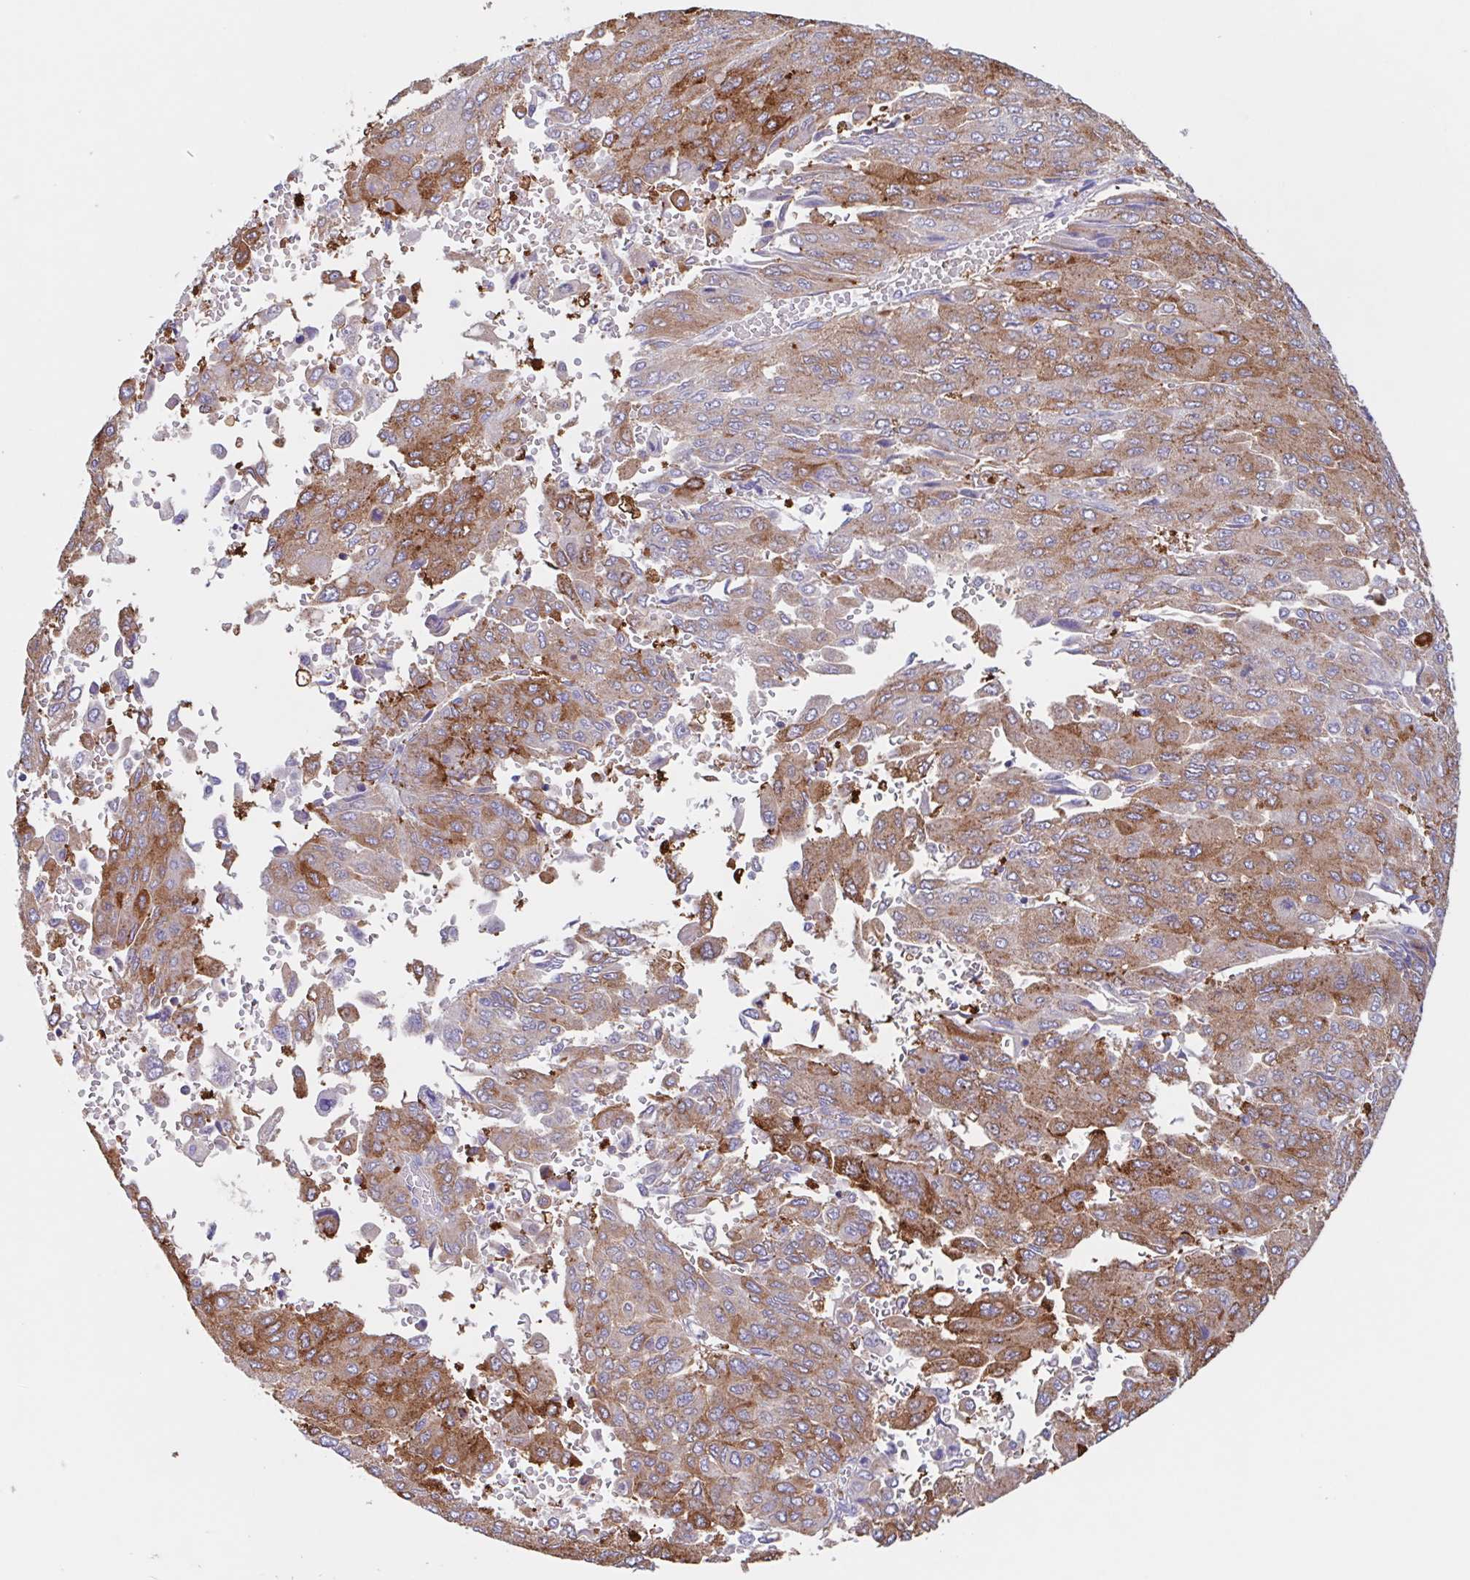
{"staining": {"intensity": "moderate", "quantity": ">75%", "location": "cytoplasmic/membranous"}, "tissue": "liver cancer", "cell_type": "Tumor cells", "image_type": "cancer", "snomed": [{"axis": "morphology", "description": "Carcinoma, Hepatocellular, NOS"}, {"axis": "topography", "description": "Liver"}], "caption": "IHC of human liver hepatocellular carcinoma exhibits medium levels of moderate cytoplasmic/membranous expression in about >75% of tumor cells.", "gene": "TPD52", "patient": {"sex": "female", "age": 41}}